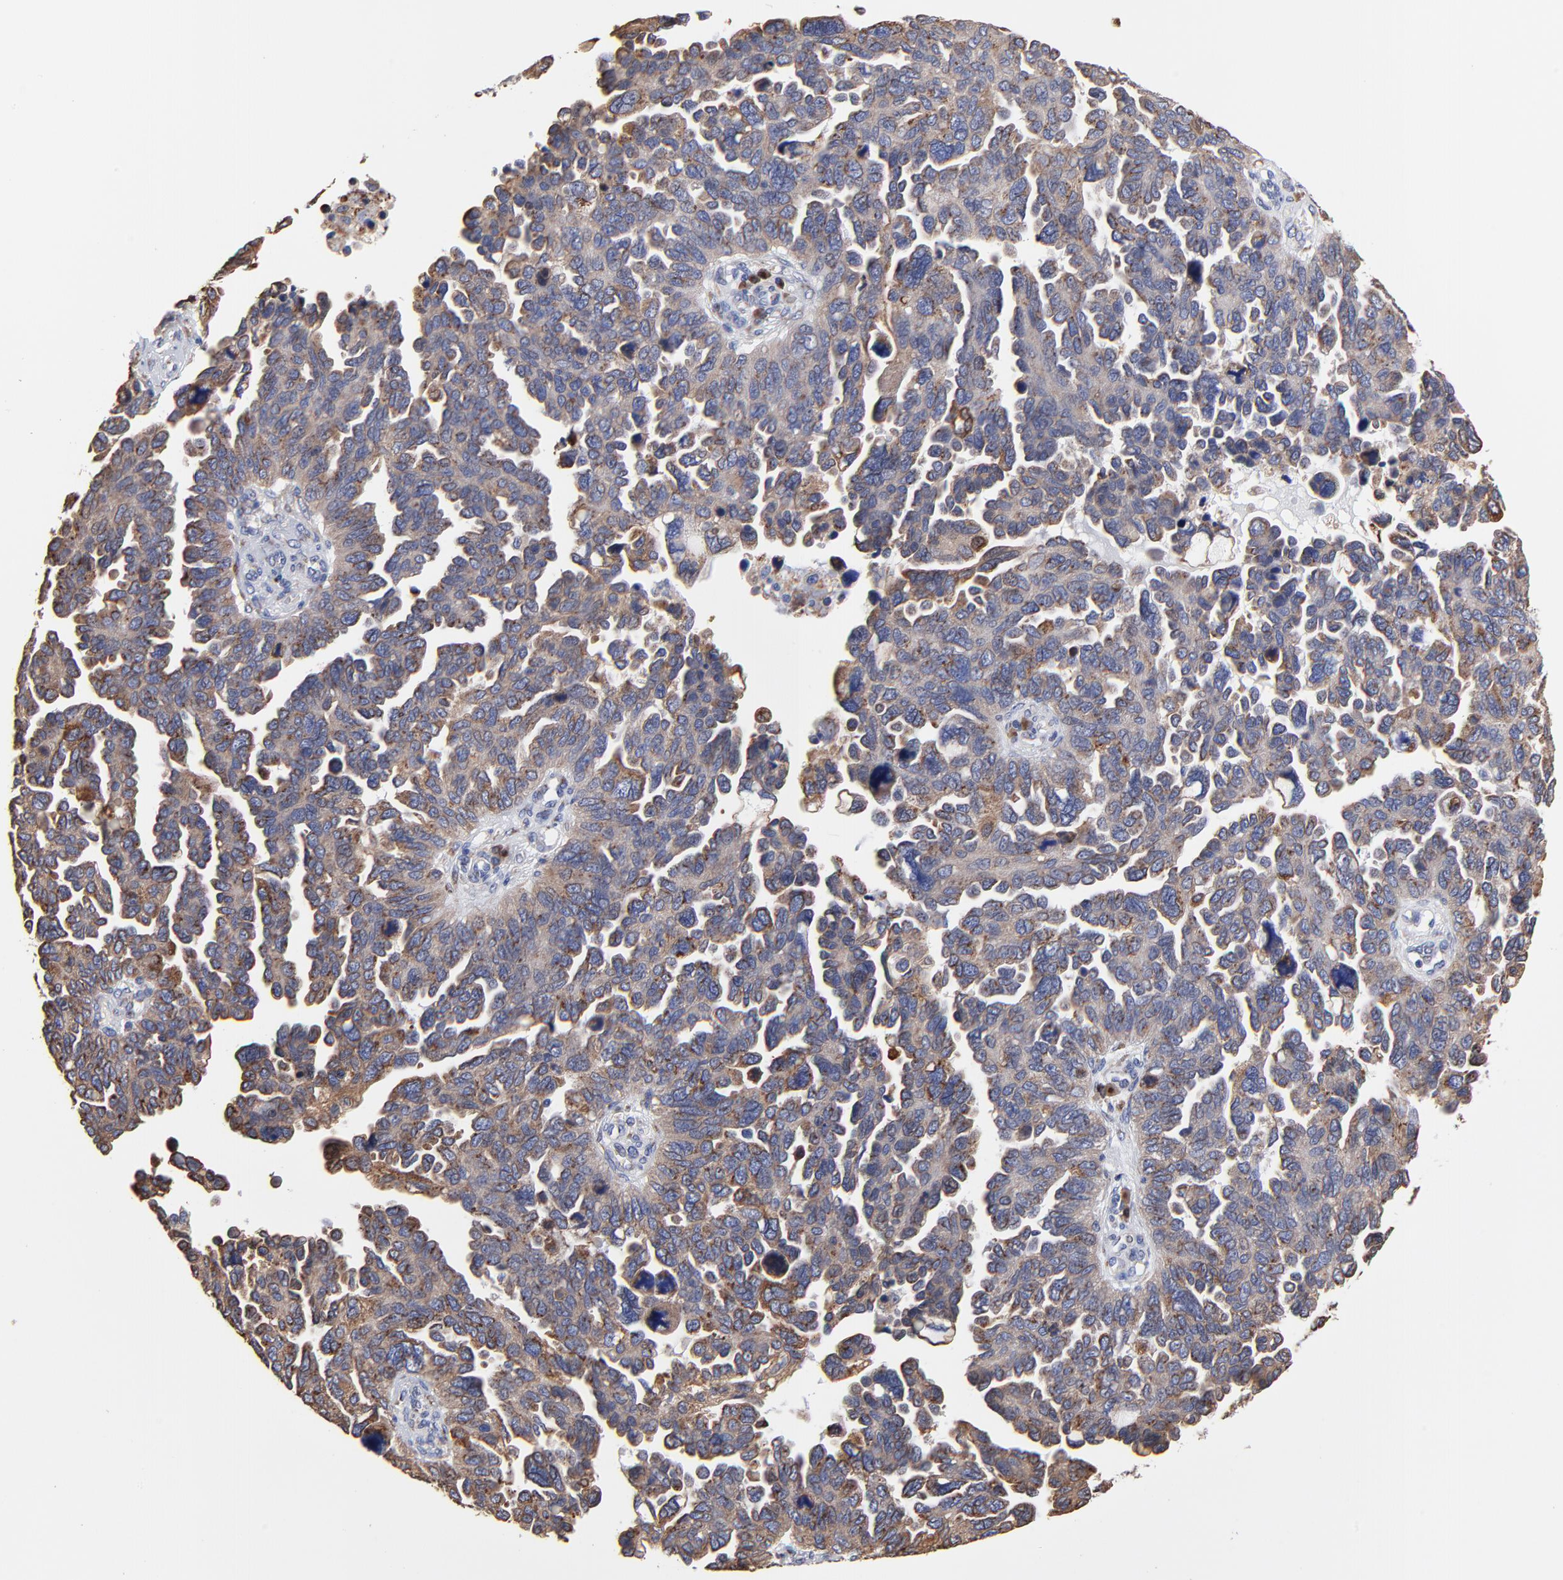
{"staining": {"intensity": "moderate", "quantity": ">75%", "location": "cytoplasmic/membranous"}, "tissue": "ovarian cancer", "cell_type": "Tumor cells", "image_type": "cancer", "snomed": [{"axis": "morphology", "description": "Cystadenocarcinoma, serous, NOS"}, {"axis": "topography", "description": "Ovary"}], "caption": "Protein analysis of ovarian cancer tissue displays moderate cytoplasmic/membranous staining in about >75% of tumor cells.", "gene": "LMAN1", "patient": {"sex": "female", "age": 64}}